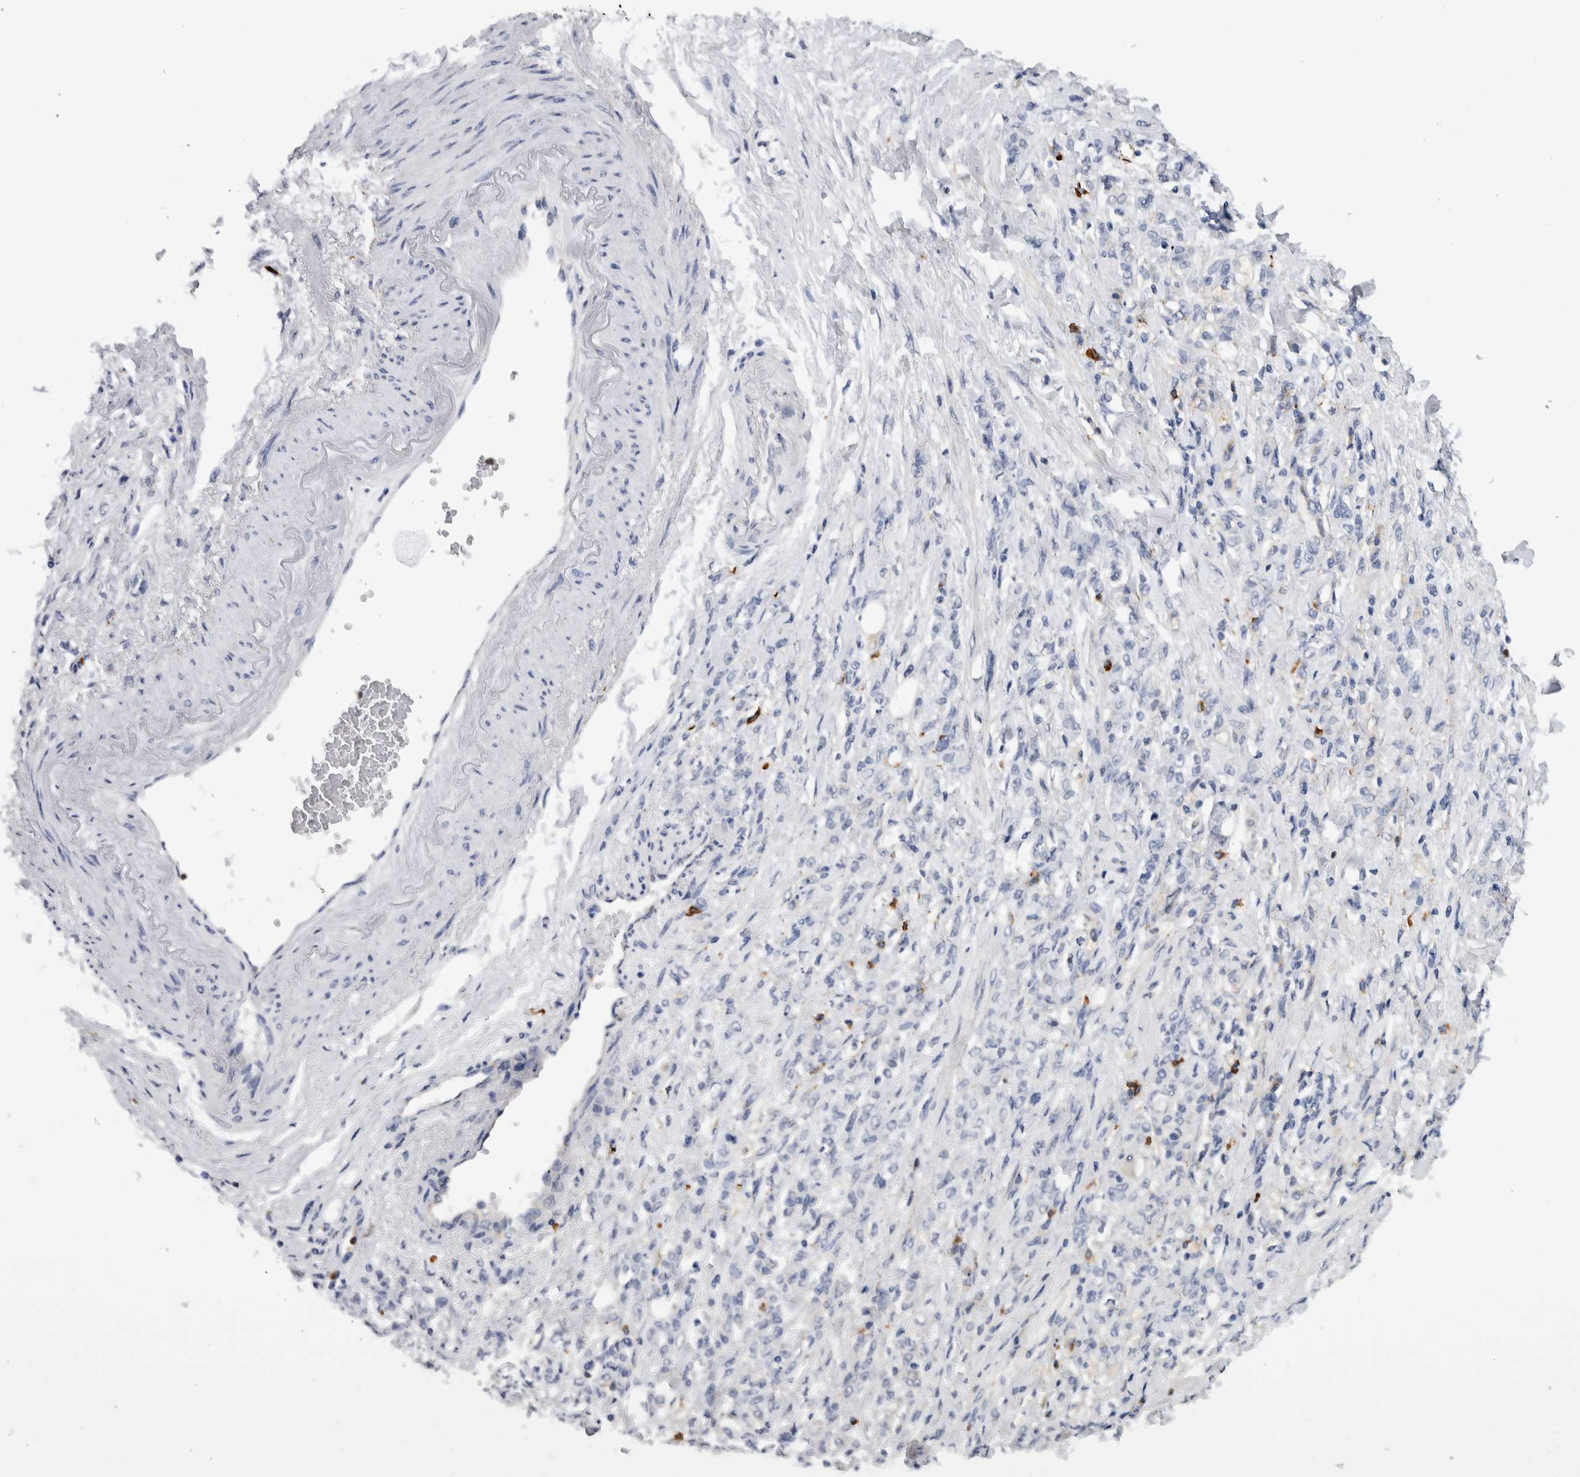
{"staining": {"intensity": "negative", "quantity": "none", "location": "none"}, "tissue": "stomach cancer", "cell_type": "Tumor cells", "image_type": "cancer", "snomed": [{"axis": "morphology", "description": "Adenocarcinoma, NOS"}, {"axis": "topography", "description": "Stomach"}], "caption": "A high-resolution histopathology image shows immunohistochemistry staining of stomach cancer (adenocarcinoma), which displays no significant expression in tumor cells.", "gene": "CD63", "patient": {"sex": "male", "age": 82}}